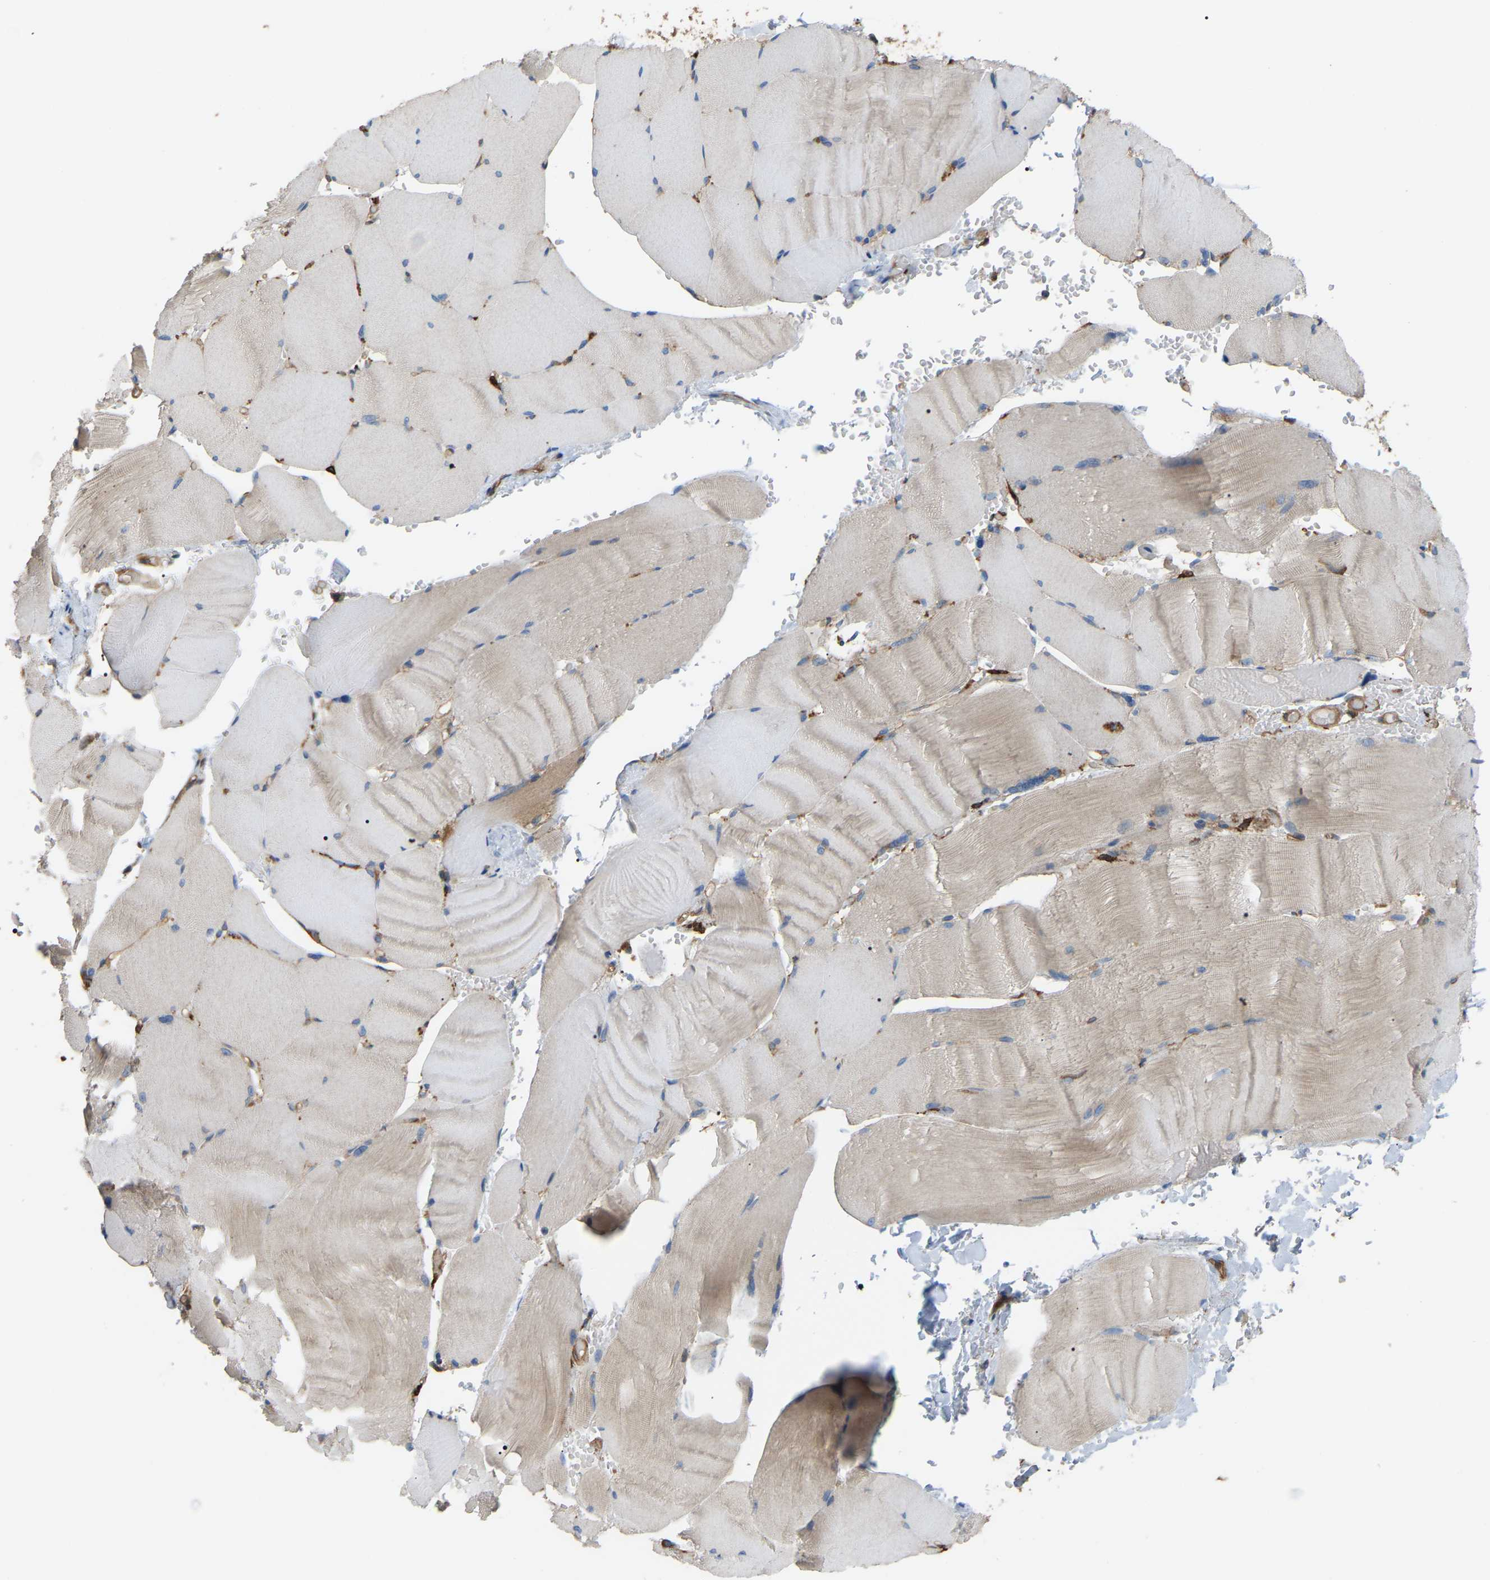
{"staining": {"intensity": "weak", "quantity": "<25%", "location": "cytoplasmic/membranous"}, "tissue": "skeletal muscle", "cell_type": "Myocytes", "image_type": "normal", "snomed": [{"axis": "morphology", "description": "Normal tissue, NOS"}, {"axis": "topography", "description": "Skin"}, {"axis": "topography", "description": "Skeletal muscle"}], "caption": "Skeletal muscle stained for a protein using immunohistochemistry displays no positivity myocytes.", "gene": "PICALM", "patient": {"sex": "male", "age": 83}}